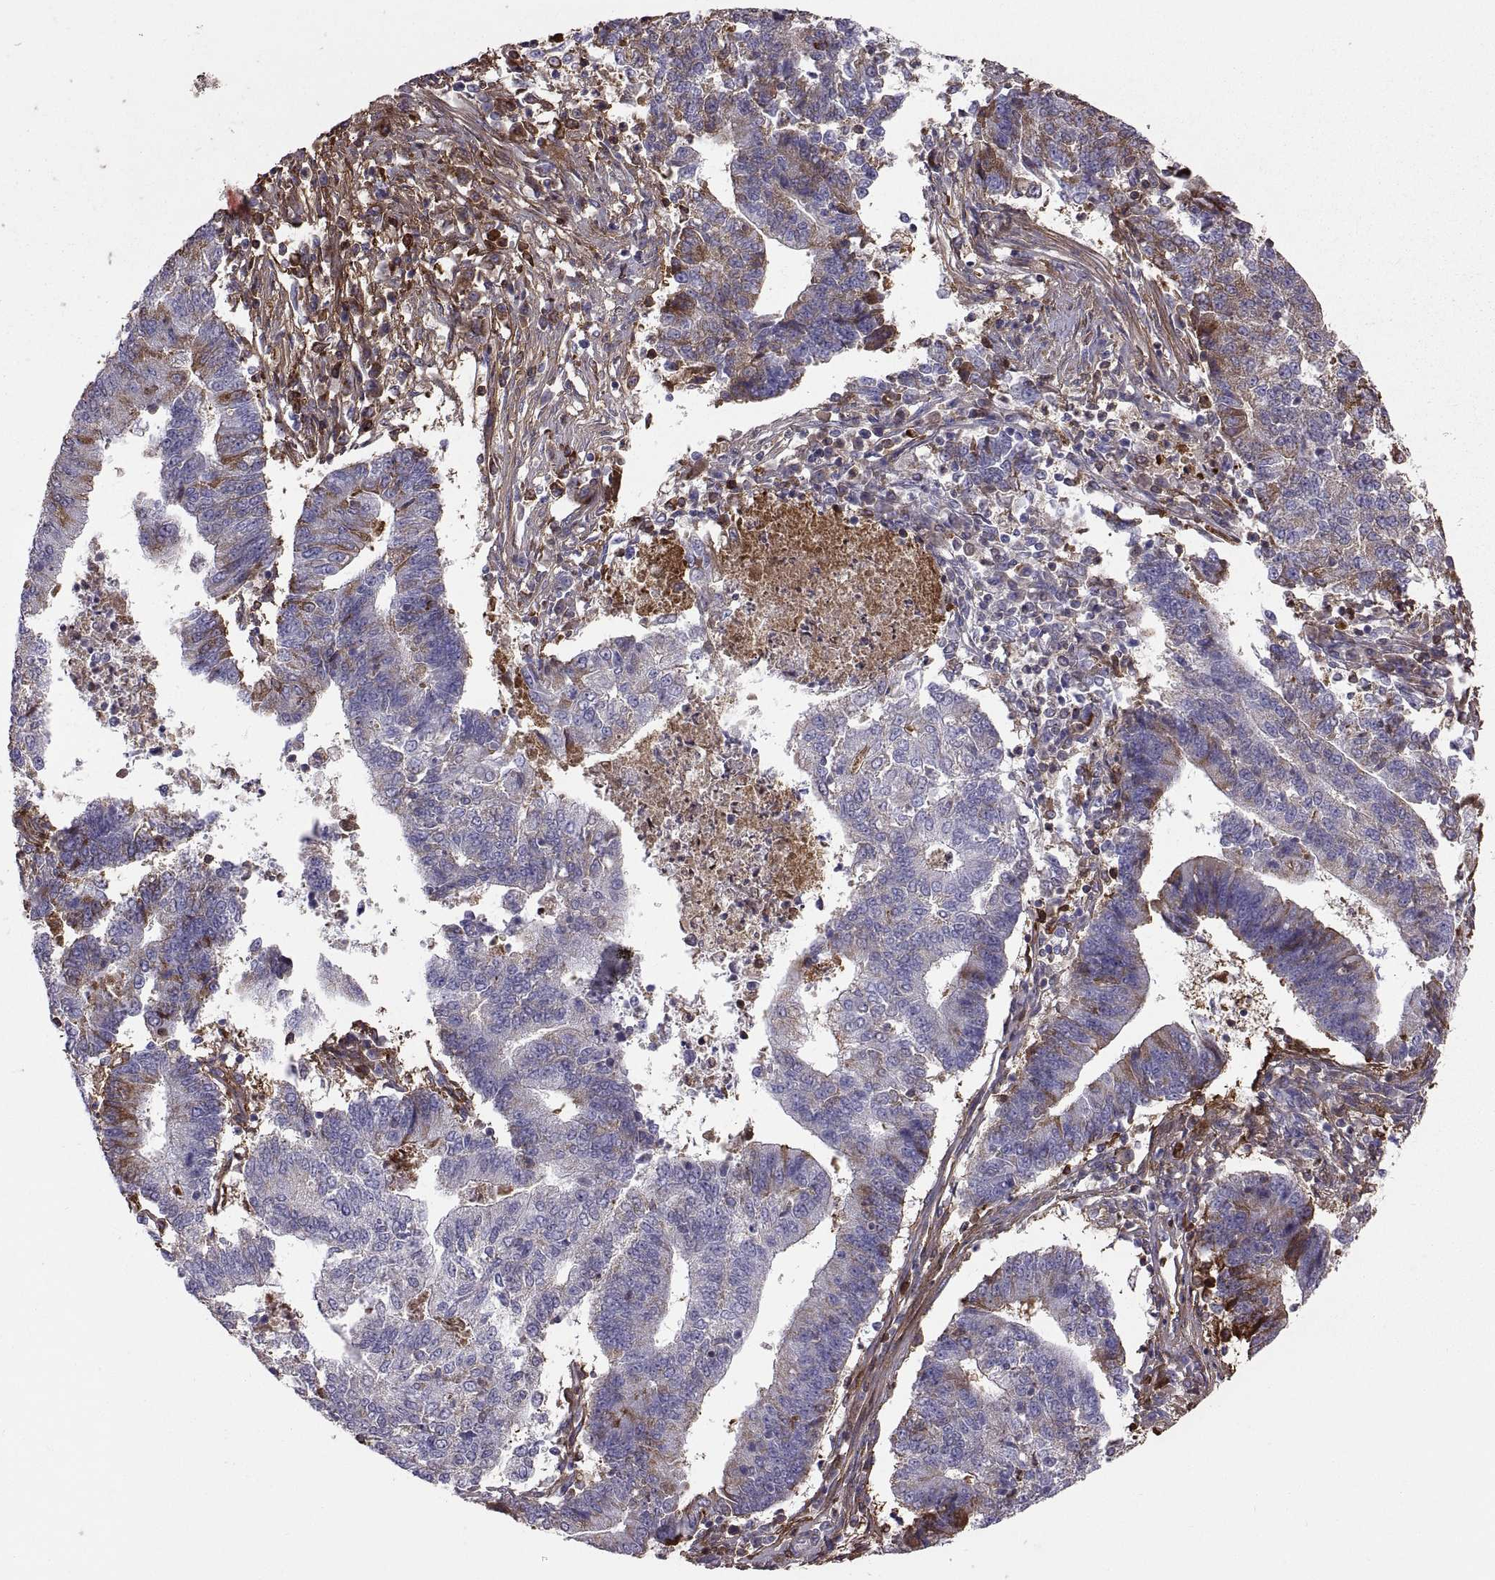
{"staining": {"intensity": "moderate", "quantity": "<25%", "location": "cytoplasmic/membranous"}, "tissue": "endometrial cancer", "cell_type": "Tumor cells", "image_type": "cancer", "snomed": [{"axis": "morphology", "description": "Adenocarcinoma, NOS"}, {"axis": "topography", "description": "Uterus"}, {"axis": "topography", "description": "Endometrium"}], "caption": "Immunohistochemical staining of human endometrial cancer (adenocarcinoma) exhibits moderate cytoplasmic/membranous protein staining in approximately <25% of tumor cells.", "gene": "EMILIN2", "patient": {"sex": "female", "age": 54}}